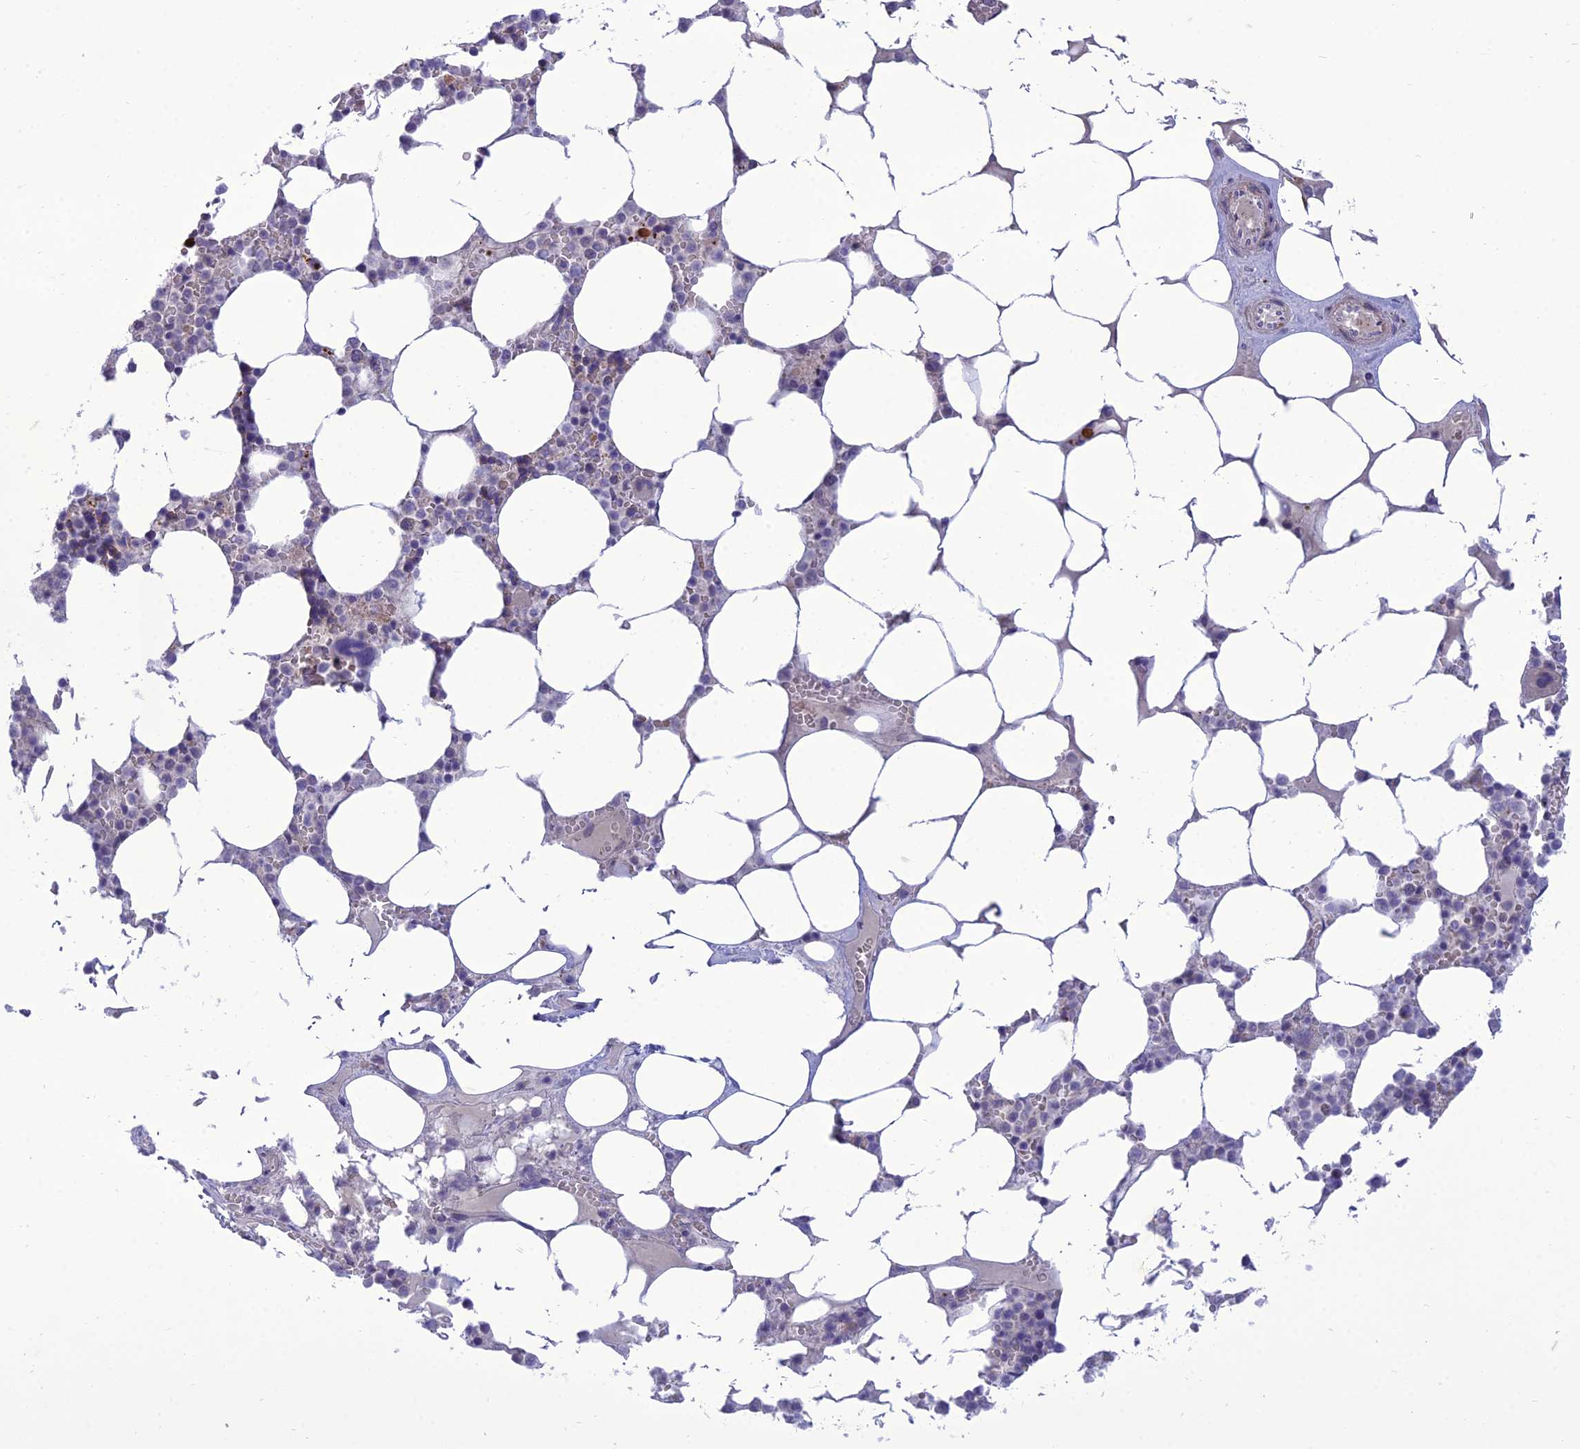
{"staining": {"intensity": "moderate", "quantity": "<25%", "location": "cytoplasmic/membranous"}, "tissue": "bone marrow", "cell_type": "Hematopoietic cells", "image_type": "normal", "snomed": [{"axis": "morphology", "description": "Normal tissue, NOS"}, {"axis": "topography", "description": "Bone marrow"}], "caption": "Moderate cytoplasmic/membranous positivity is present in approximately <25% of hematopoietic cells in unremarkable bone marrow.", "gene": "ANKS4B", "patient": {"sex": "male", "age": 64}}